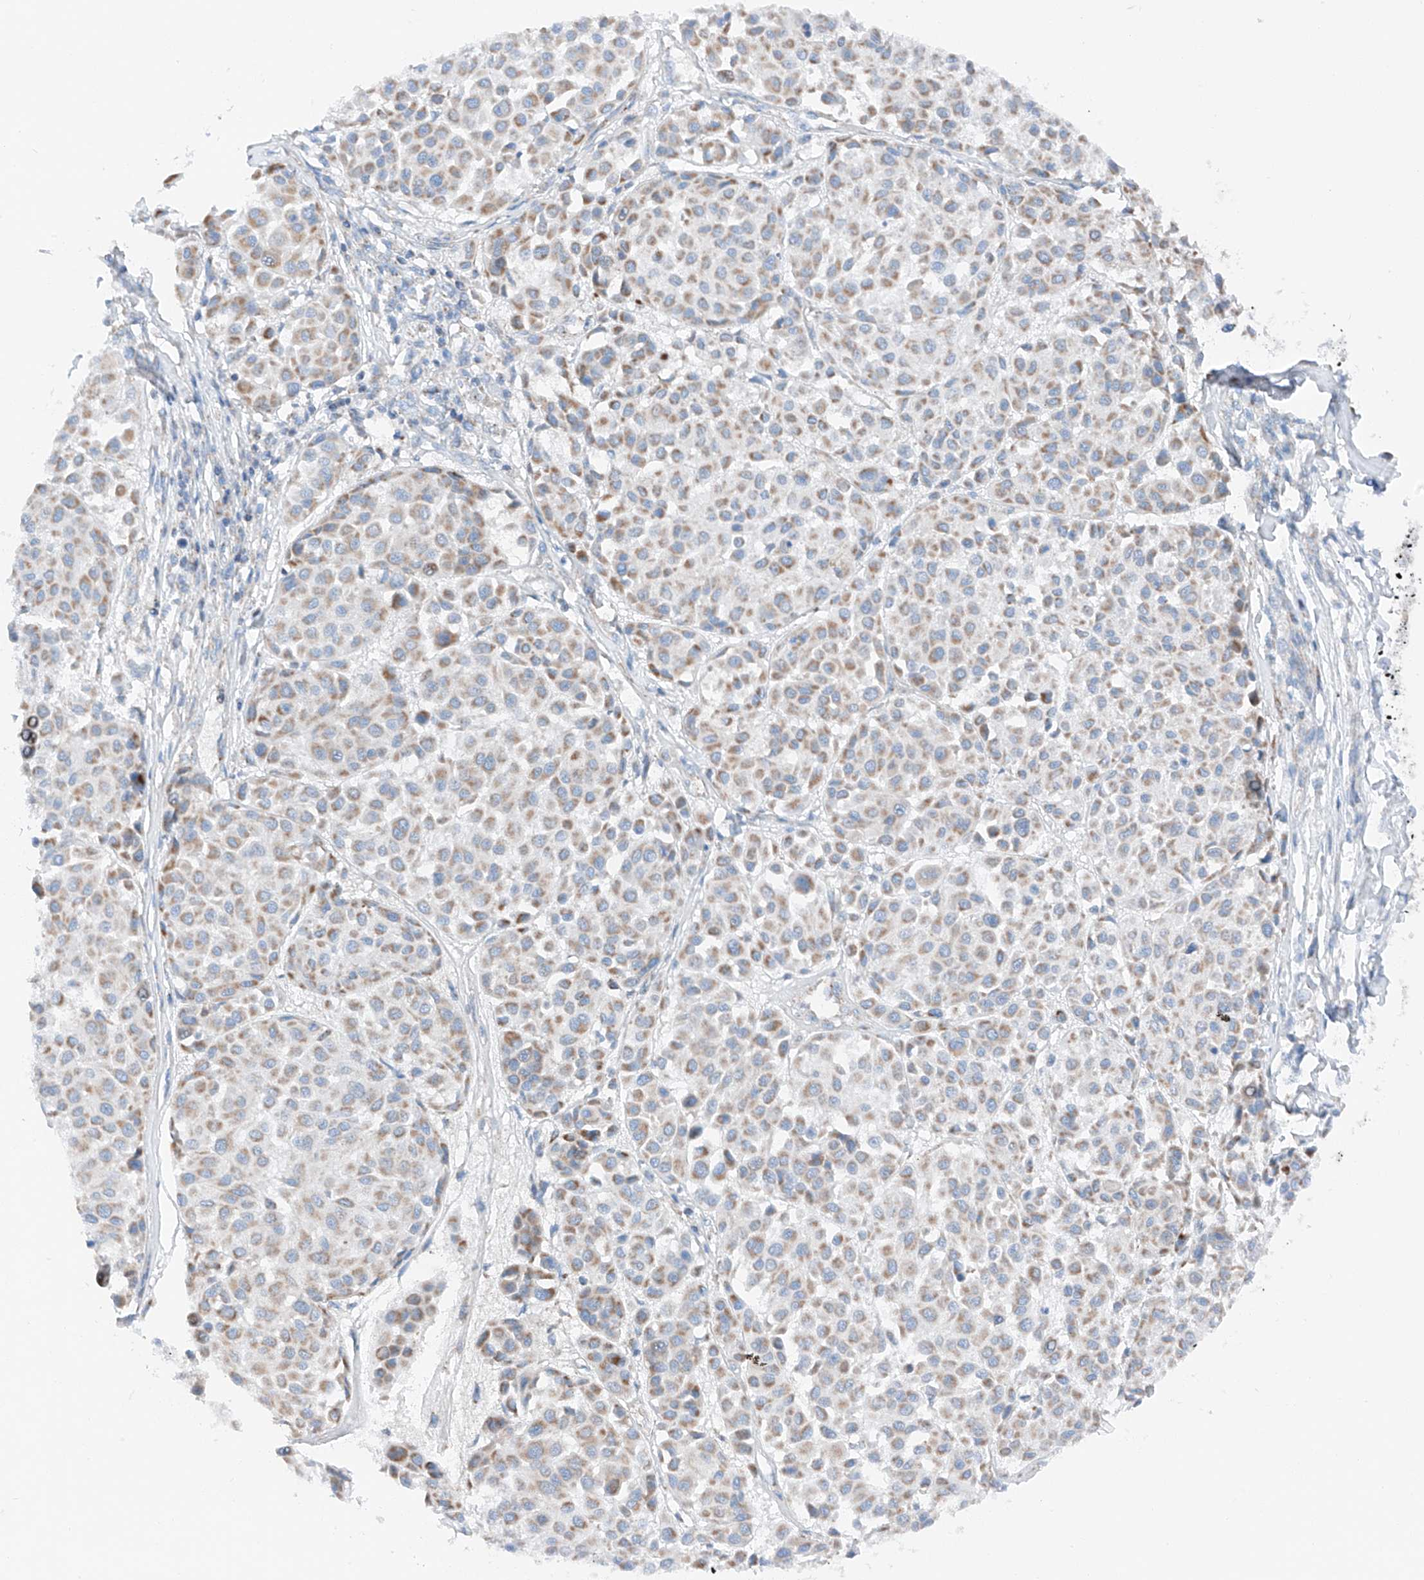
{"staining": {"intensity": "moderate", "quantity": ">75%", "location": "cytoplasmic/membranous"}, "tissue": "melanoma", "cell_type": "Tumor cells", "image_type": "cancer", "snomed": [{"axis": "morphology", "description": "Malignant melanoma, Metastatic site"}, {"axis": "topography", "description": "Soft tissue"}], "caption": "Protein staining of melanoma tissue reveals moderate cytoplasmic/membranous expression in about >75% of tumor cells. The protein is shown in brown color, while the nuclei are stained blue.", "gene": "MRAP", "patient": {"sex": "male", "age": 41}}